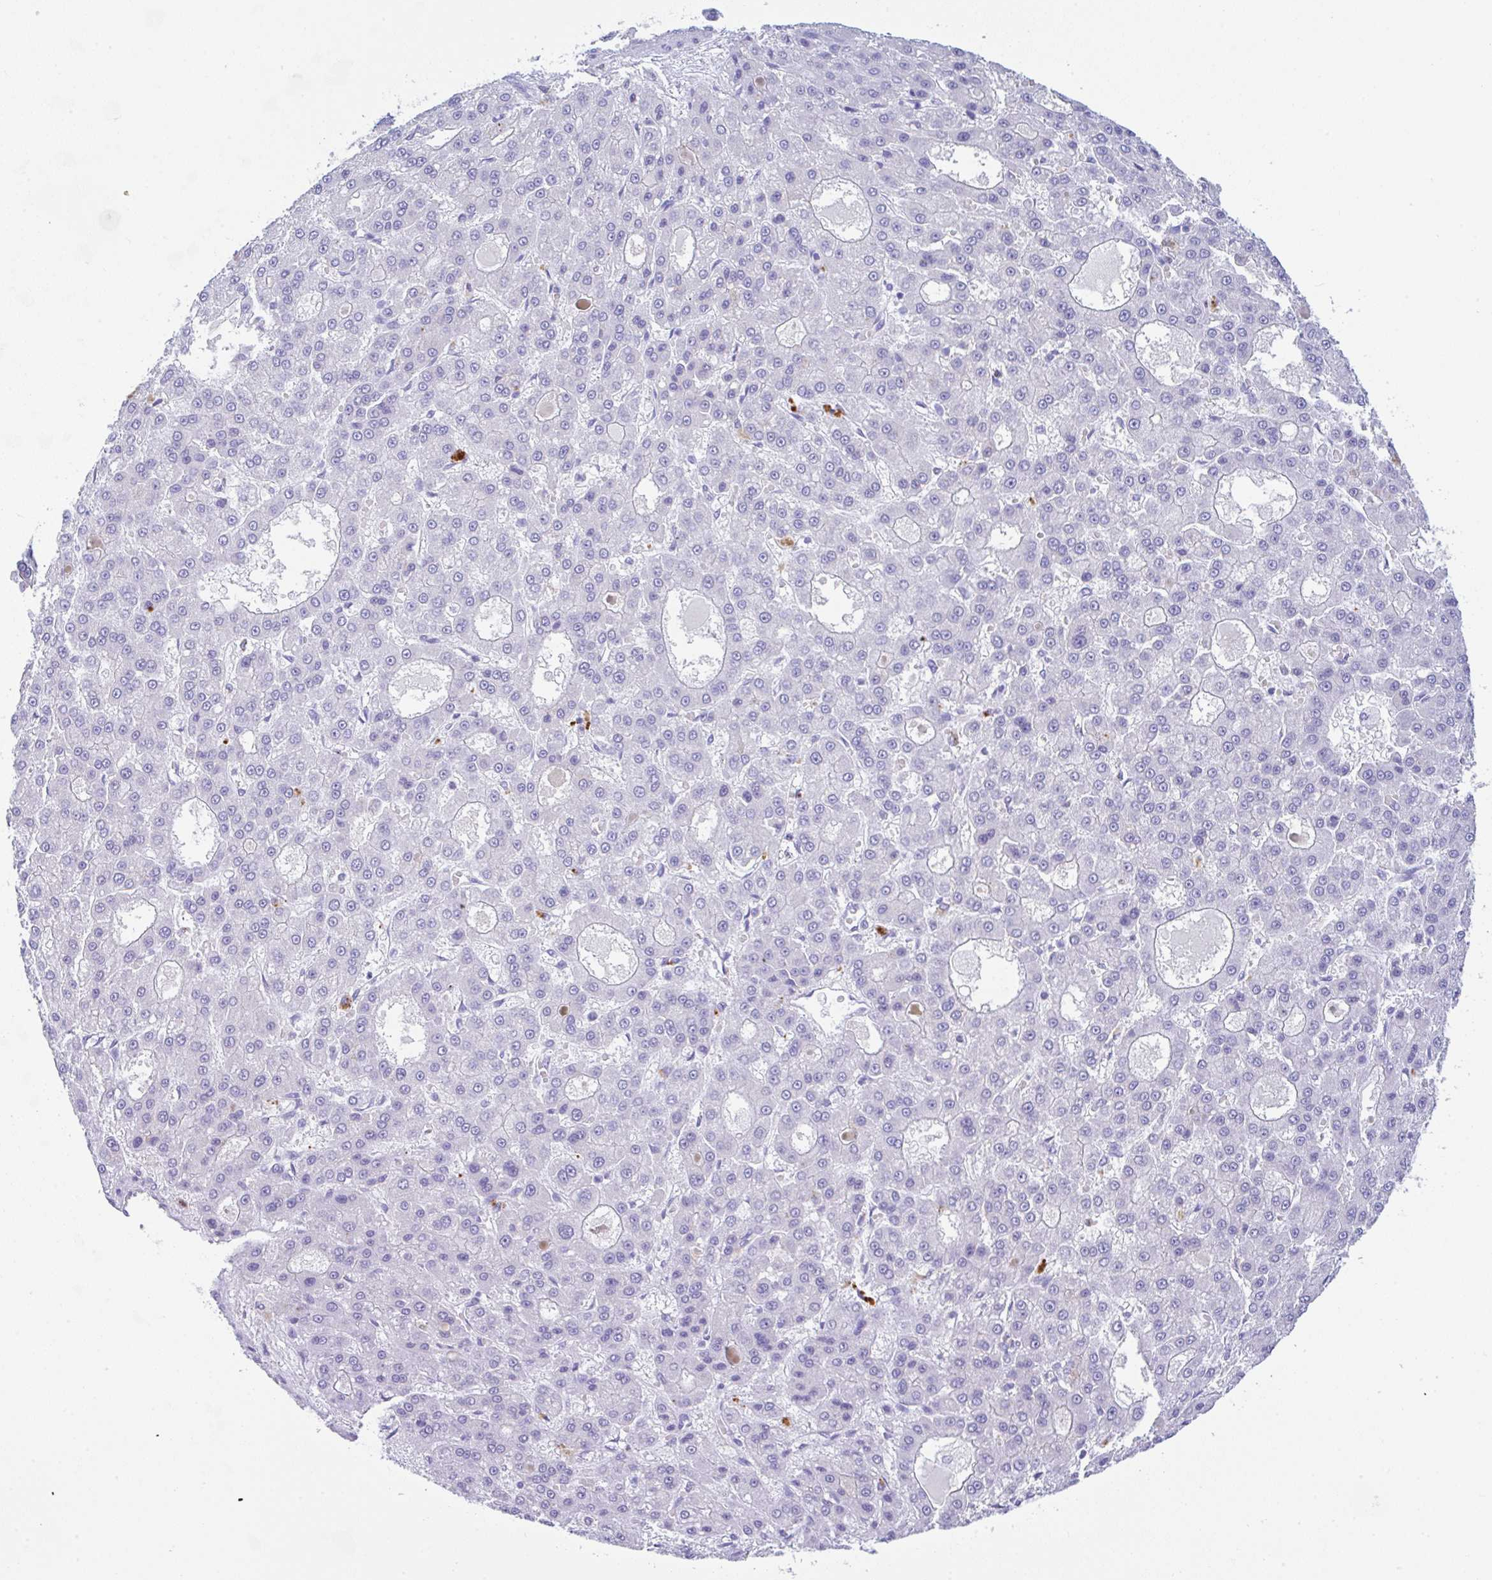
{"staining": {"intensity": "negative", "quantity": "none", "location": "none"}, "tissue": "liver cancer", "cell_type": "Tumor cells", "image_type": "cancer", "snomed": [{"axis": "morphology", "description": "Carcinoma, Hepatocellular, NOS"}, {"axis": "topography", "description": "Liver"}], "caption": "There is no significant expression in tumor cells of liver hepatocellular carcinoma. (Stains: DAB immunohistochemistry (IHC) with hematoxylin counter stain, Microscopy: brightfield microscopy at high magnification).", "gene": "NDUFAF8", "patient": {"sex": "male", "age": 70}}